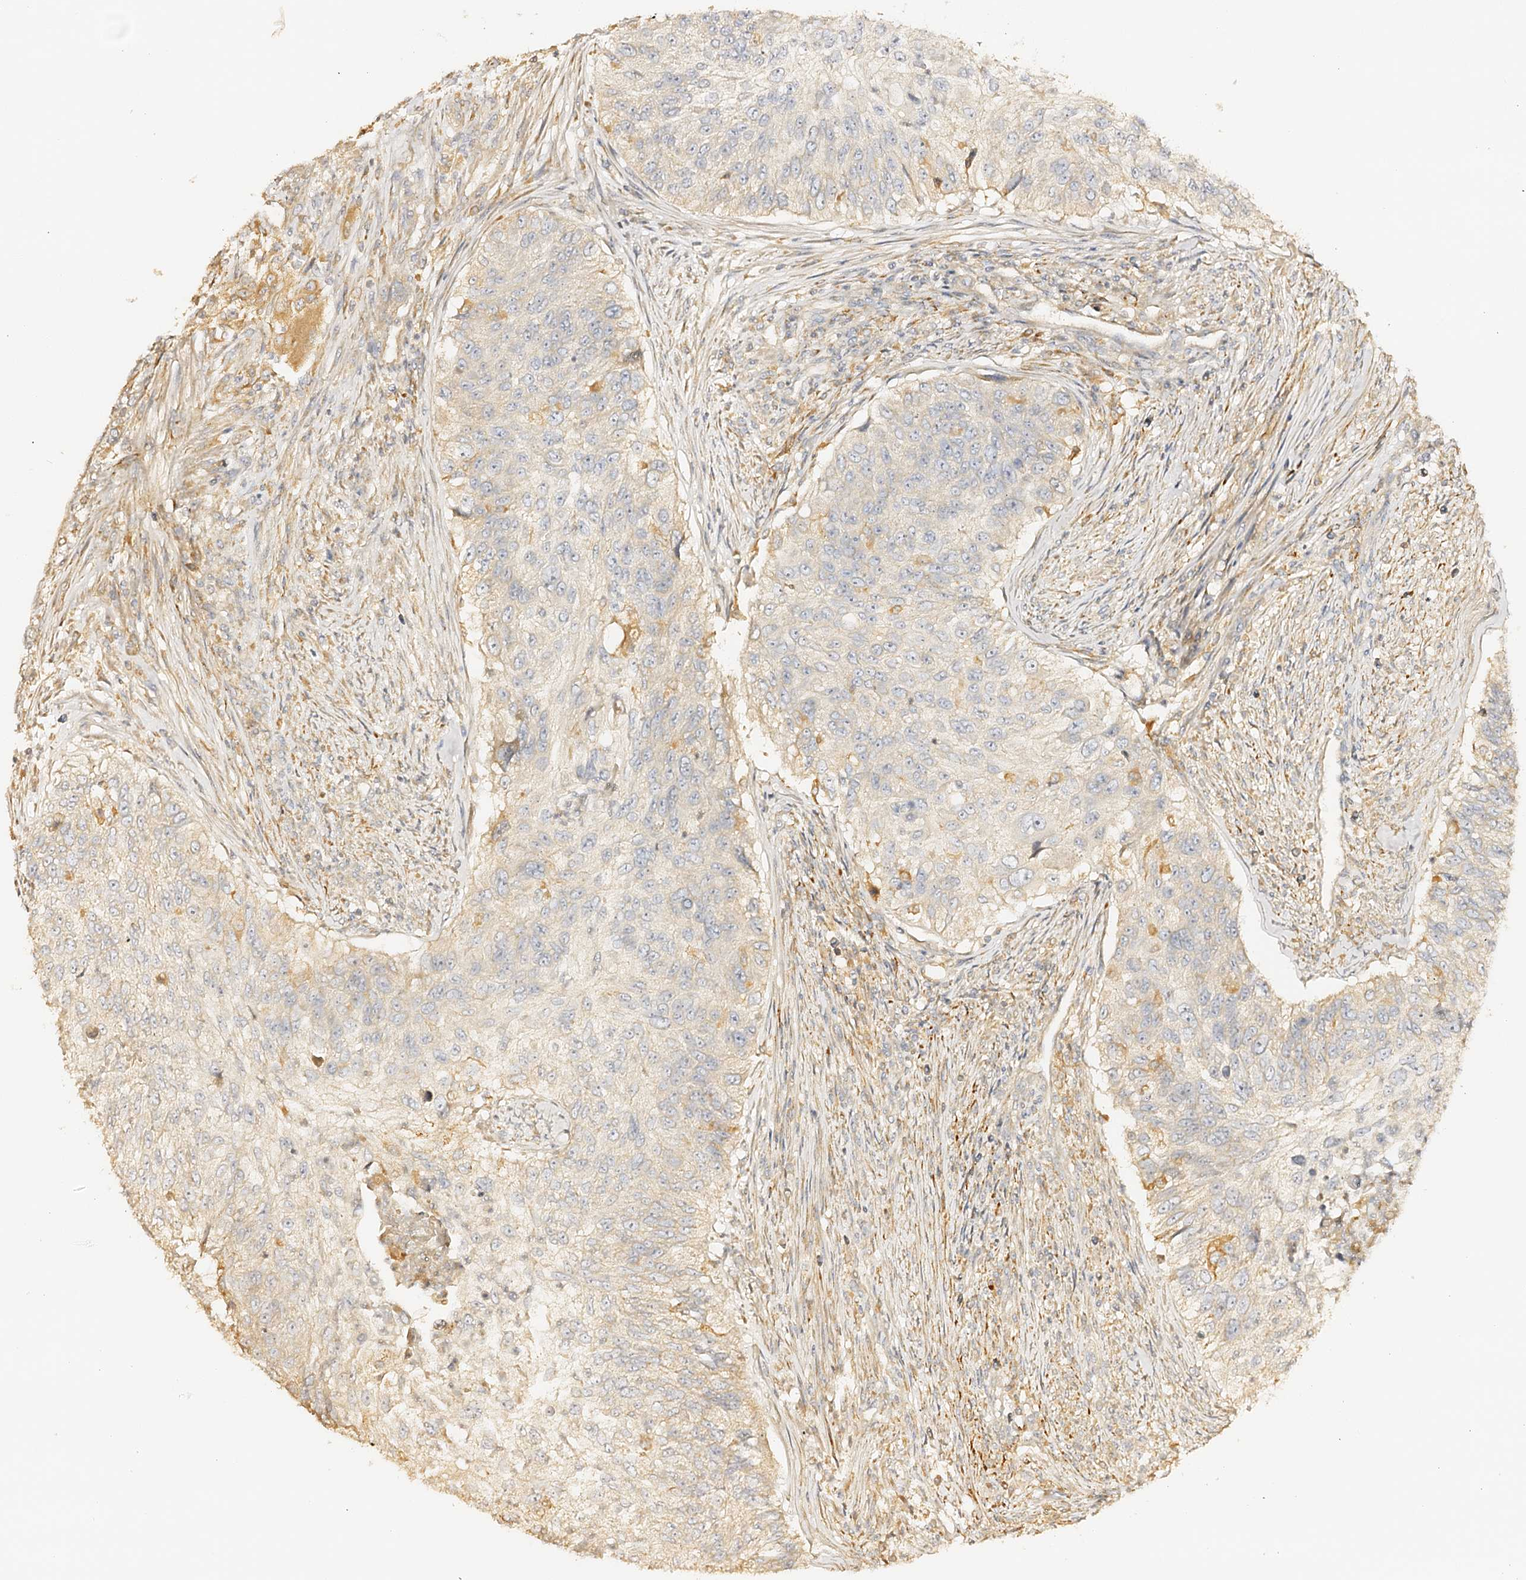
{"staining": {"intensity": "negative", "quantity": "none", "location": "none"}, "tissue": "urothelial cancer", "cell_type": "Tumor cells", "image_type": "cancer", "snomed": [{"axis": "morphology", "description": "Urothelial carcinoma, High grade"}, {"axis": "topography", "description": "Urinary bladder"}], "caption": "Urothelial cancer was stained to show a protein in brown. There is no significant staining in tumor cells.", "gene": "DMXL2", "patient": {"sex": "female", "age": 60}}